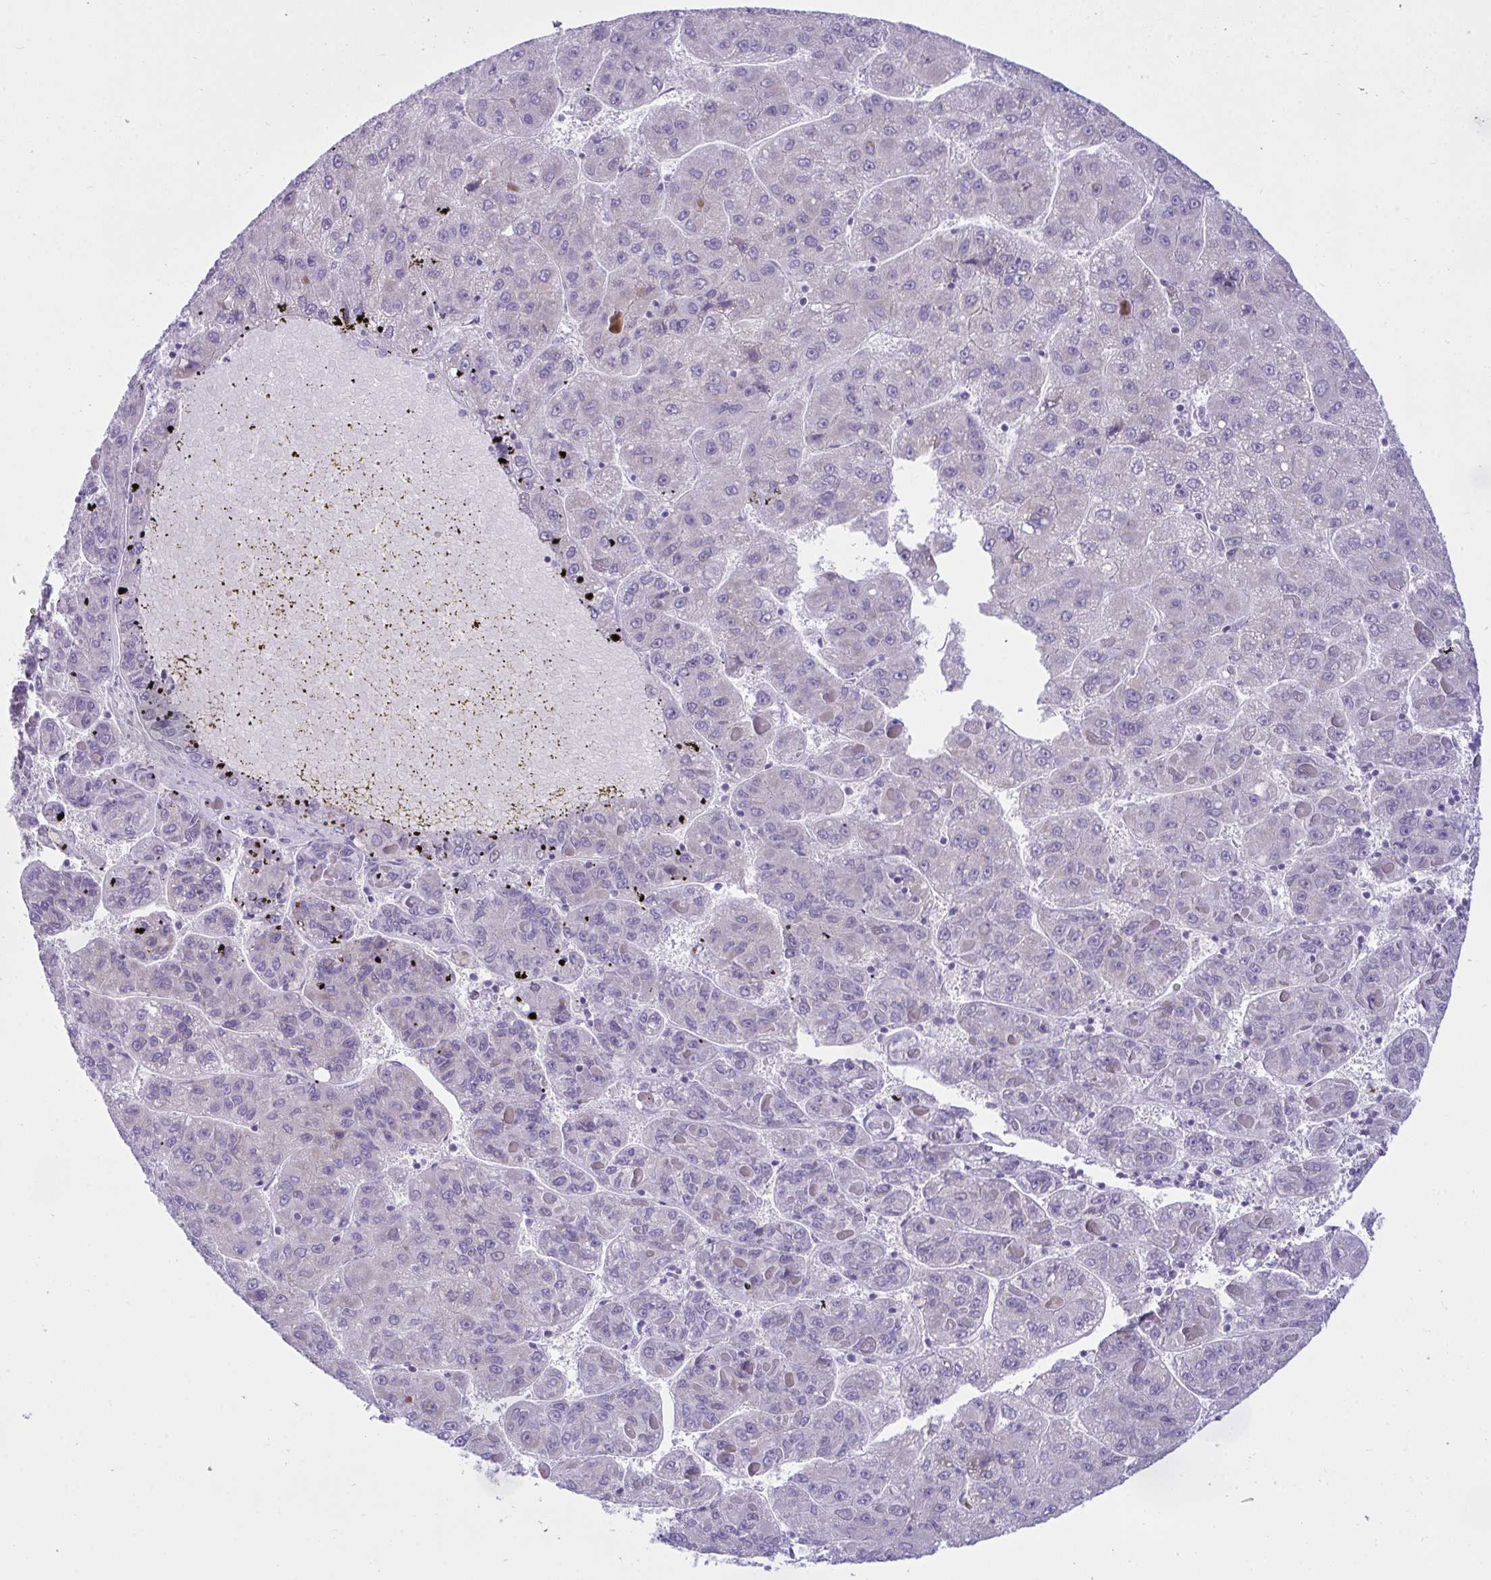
{"staining": {"intensity": "negative", "quantity": "none", "location": "none"}, "tissue": "liver cancer", "cell_type": "Tumor cells", "image_type": "cancer", "snomed": [{"axis": "morphology", "description": "Carcinoma, Hepatocellular, NOS"}, {"axis": "topography", "description": "Liver"}], "caption": "The IHC micrograph has no significant staining in tumor cells of liver hepatocellular carcinoma tissue. (Stains: DAB (3,3'-diaminobenzidine) IHC with hematoxylin counter stain, Microscopy: brightfield microscopy at high magnification).", "gene": "BBS1", "patient": {"sex": "female", "age": 82}}